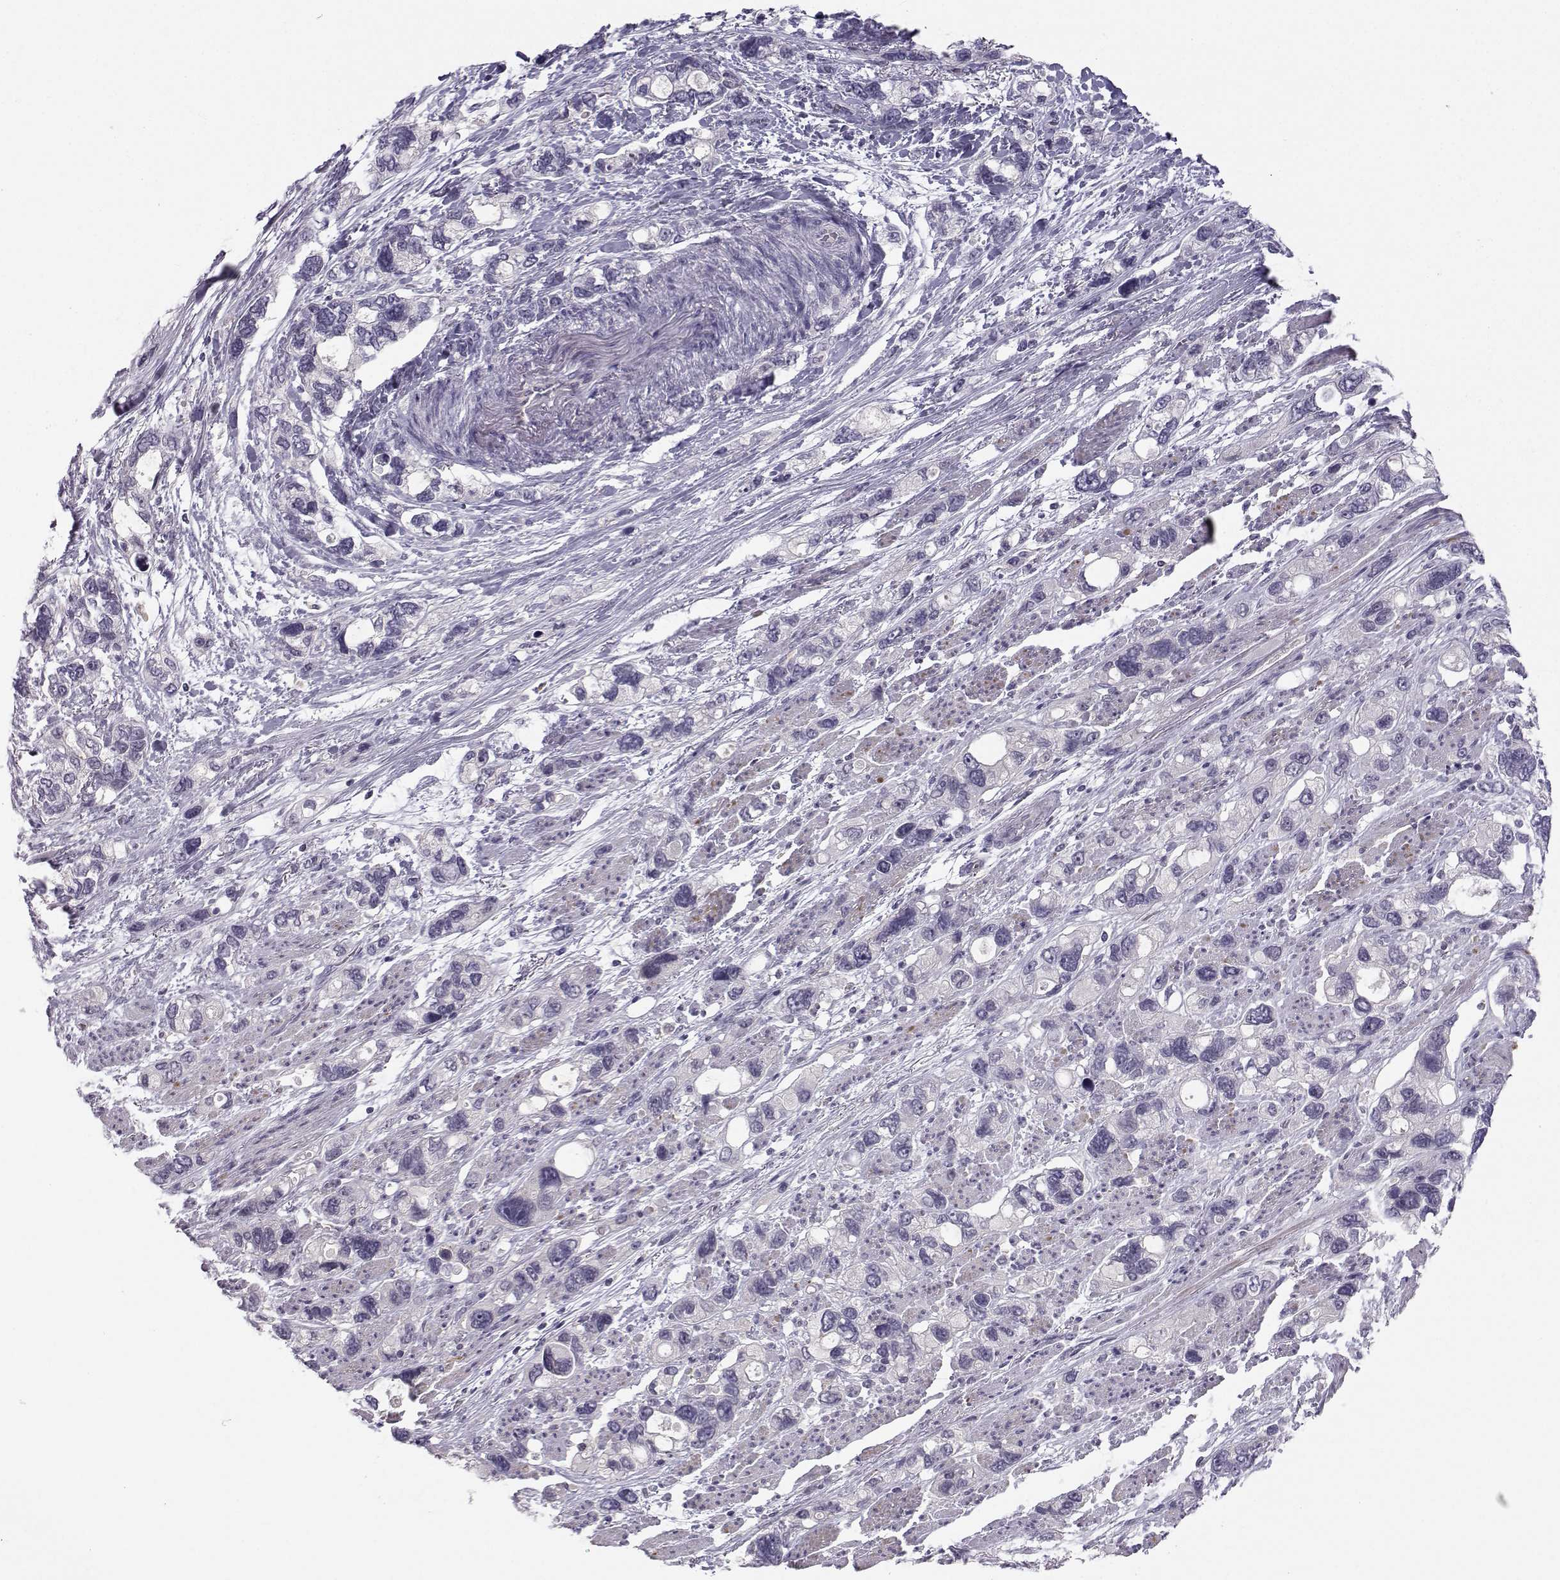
{"staining": {"intensity": "negative", "quantity": "none", "location": "none"}, "tissue": "stomach cancer", "cell_type": "Tumor cells", "image_type": "cancer", "snomed": [{"axis": "morphology", "description": "Adenocarcinoma, NOS"}, {"axis": "topography", "description": "Stomach, upper"}], "caption": "Tumor cells are negative for brown protein staining in adenocarcinoma (stomach). Brightfield microscopy of immunohistochemistry (IHC) stained with DAB (3,3'-diaminobenzidine) (brown) and hematoxylin (blue), captured at high magnification.", "gene": "MROH7", "patient": {"sex": "female", "age": 81}}